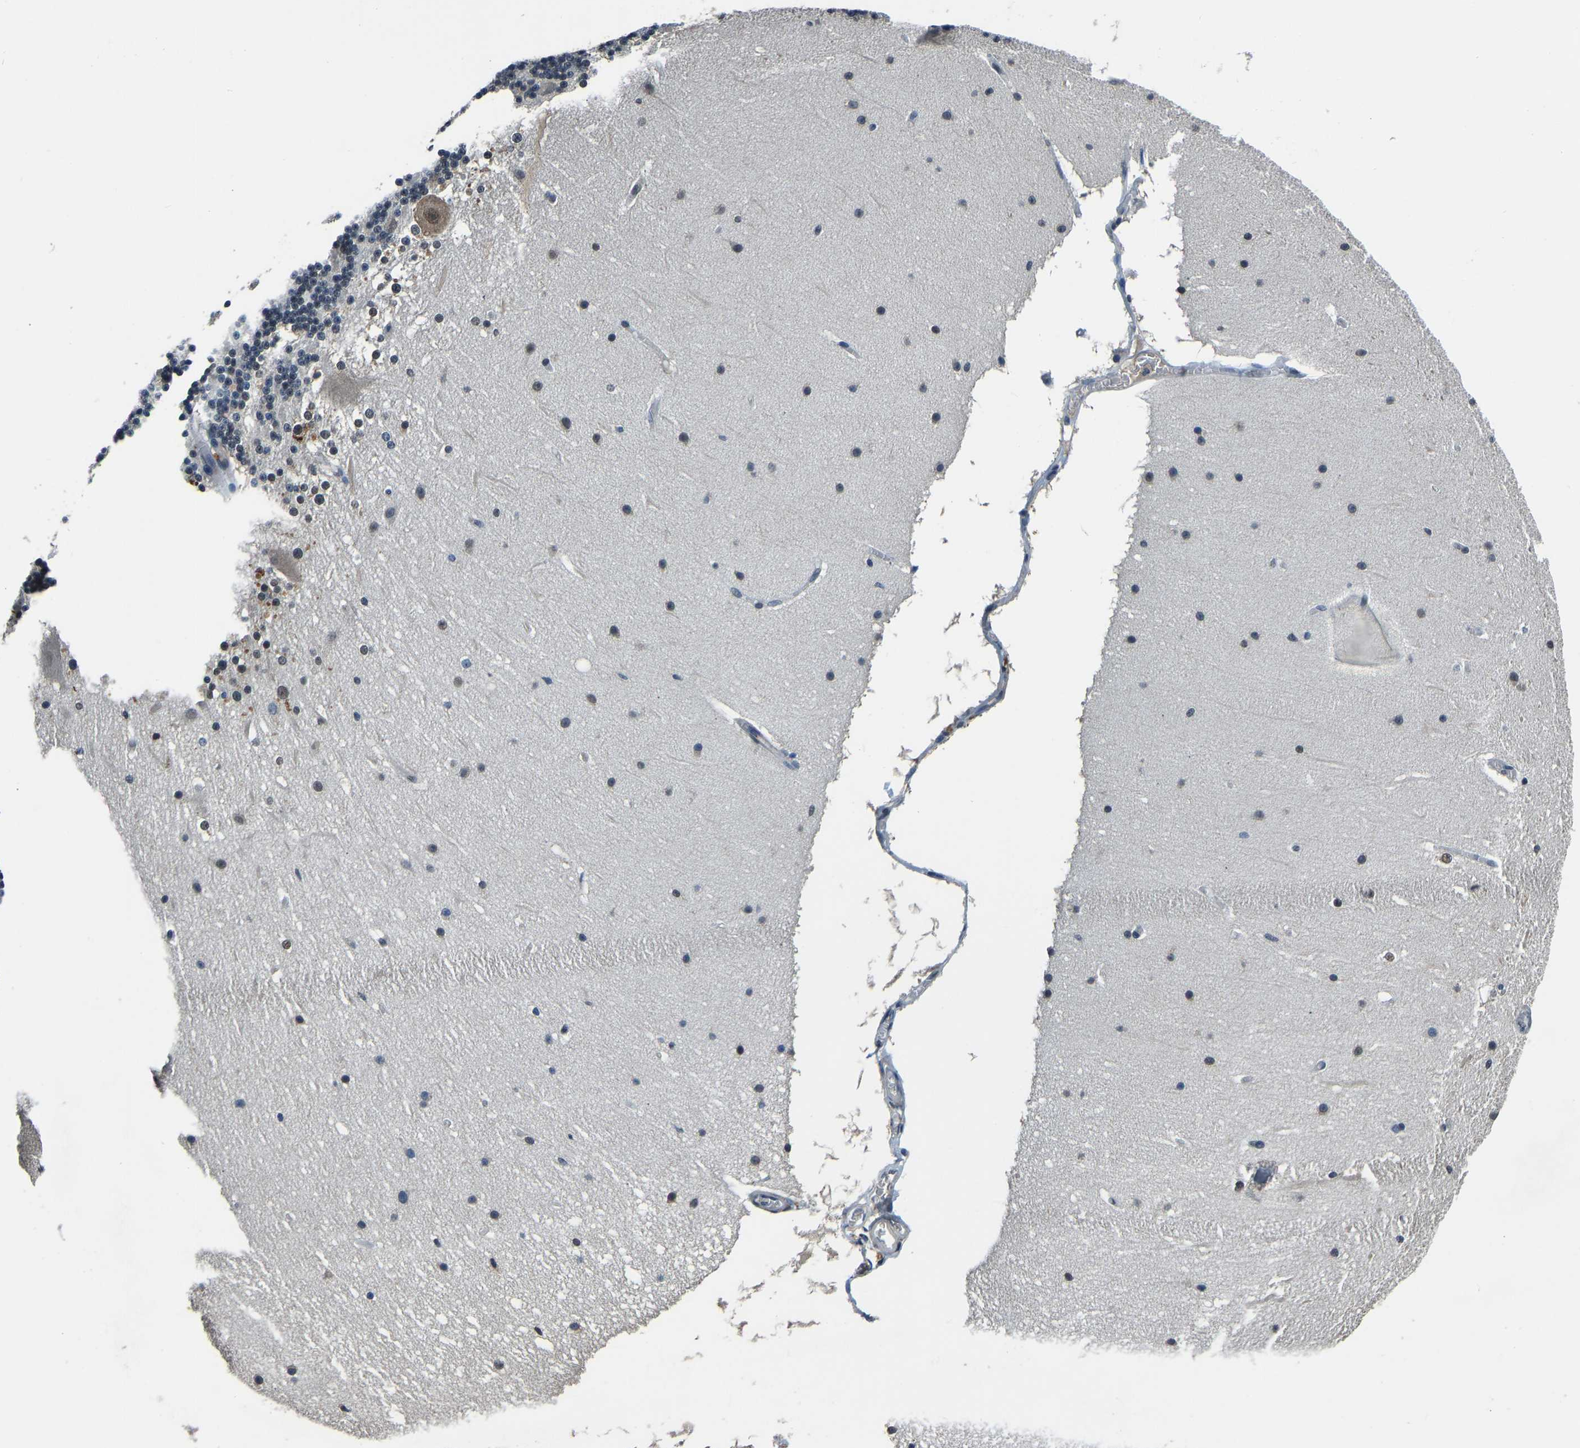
{"staining": {"intensity": "negative", "quantity": "none", "location": "none"}, "tissue": "cerebellum", "cell_type": "Cells in granular layer", "image_type": "normal", "snomed": [{"axis": "morphology", "description": "Normal tissue, NOS"}, {"axis": "topography", "description": "Cerebellum"}], "caption": "Photomicrograph shows no protein positivity in cells in granular layer of unremarkable cerebellum. Brightfield microscopy of immunohistochemistry stained with DAB (brown) and hematoxylin (blue), captured at high magnification.", "gene": "TOX4", "patient": {"sex": "female", "age": 19}}